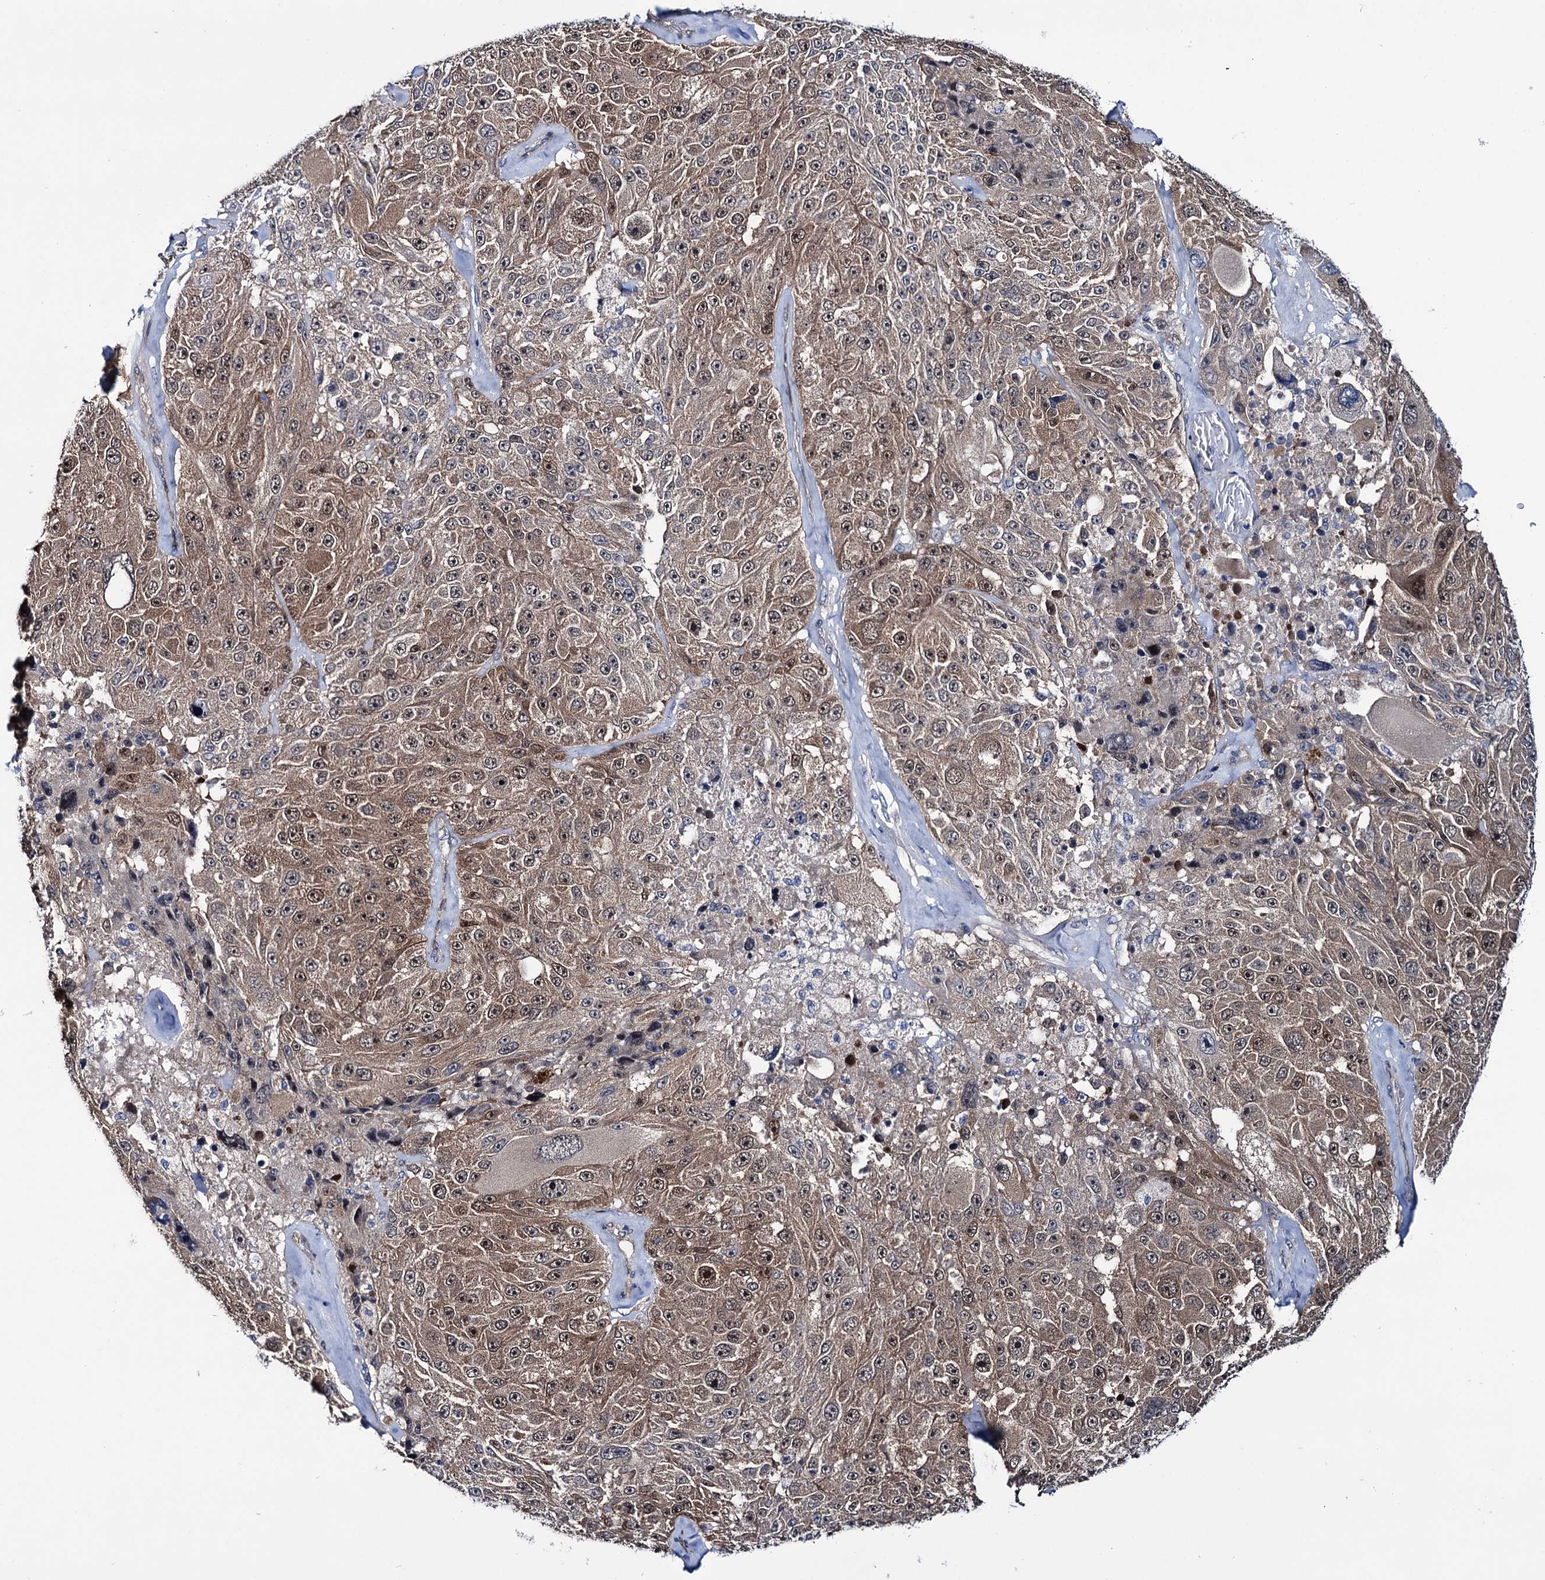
{"staining": {"intensity": "moderate", "quantity": "25%-75%", "location": "cytoplasmic/membranous,nuclear"}, "tissue": "melanoma", "cell_type": "Tumor cells", "image_type": "cancer", "snomed": [{"axis": "morphology", "description": "Malignant melanoma, Metastatic site"}, {"axis": "topography", "description": "Lymph node"}], "caption": "Protein expression analysis of human malignant melanoma (metastatic site) reveals moderate cytoplasmic/membranous and nuclear expression in approximately 25%-75% of tumor cells.", "gene": "EYA4", "patient": {"sex": "male", "age": 62}}